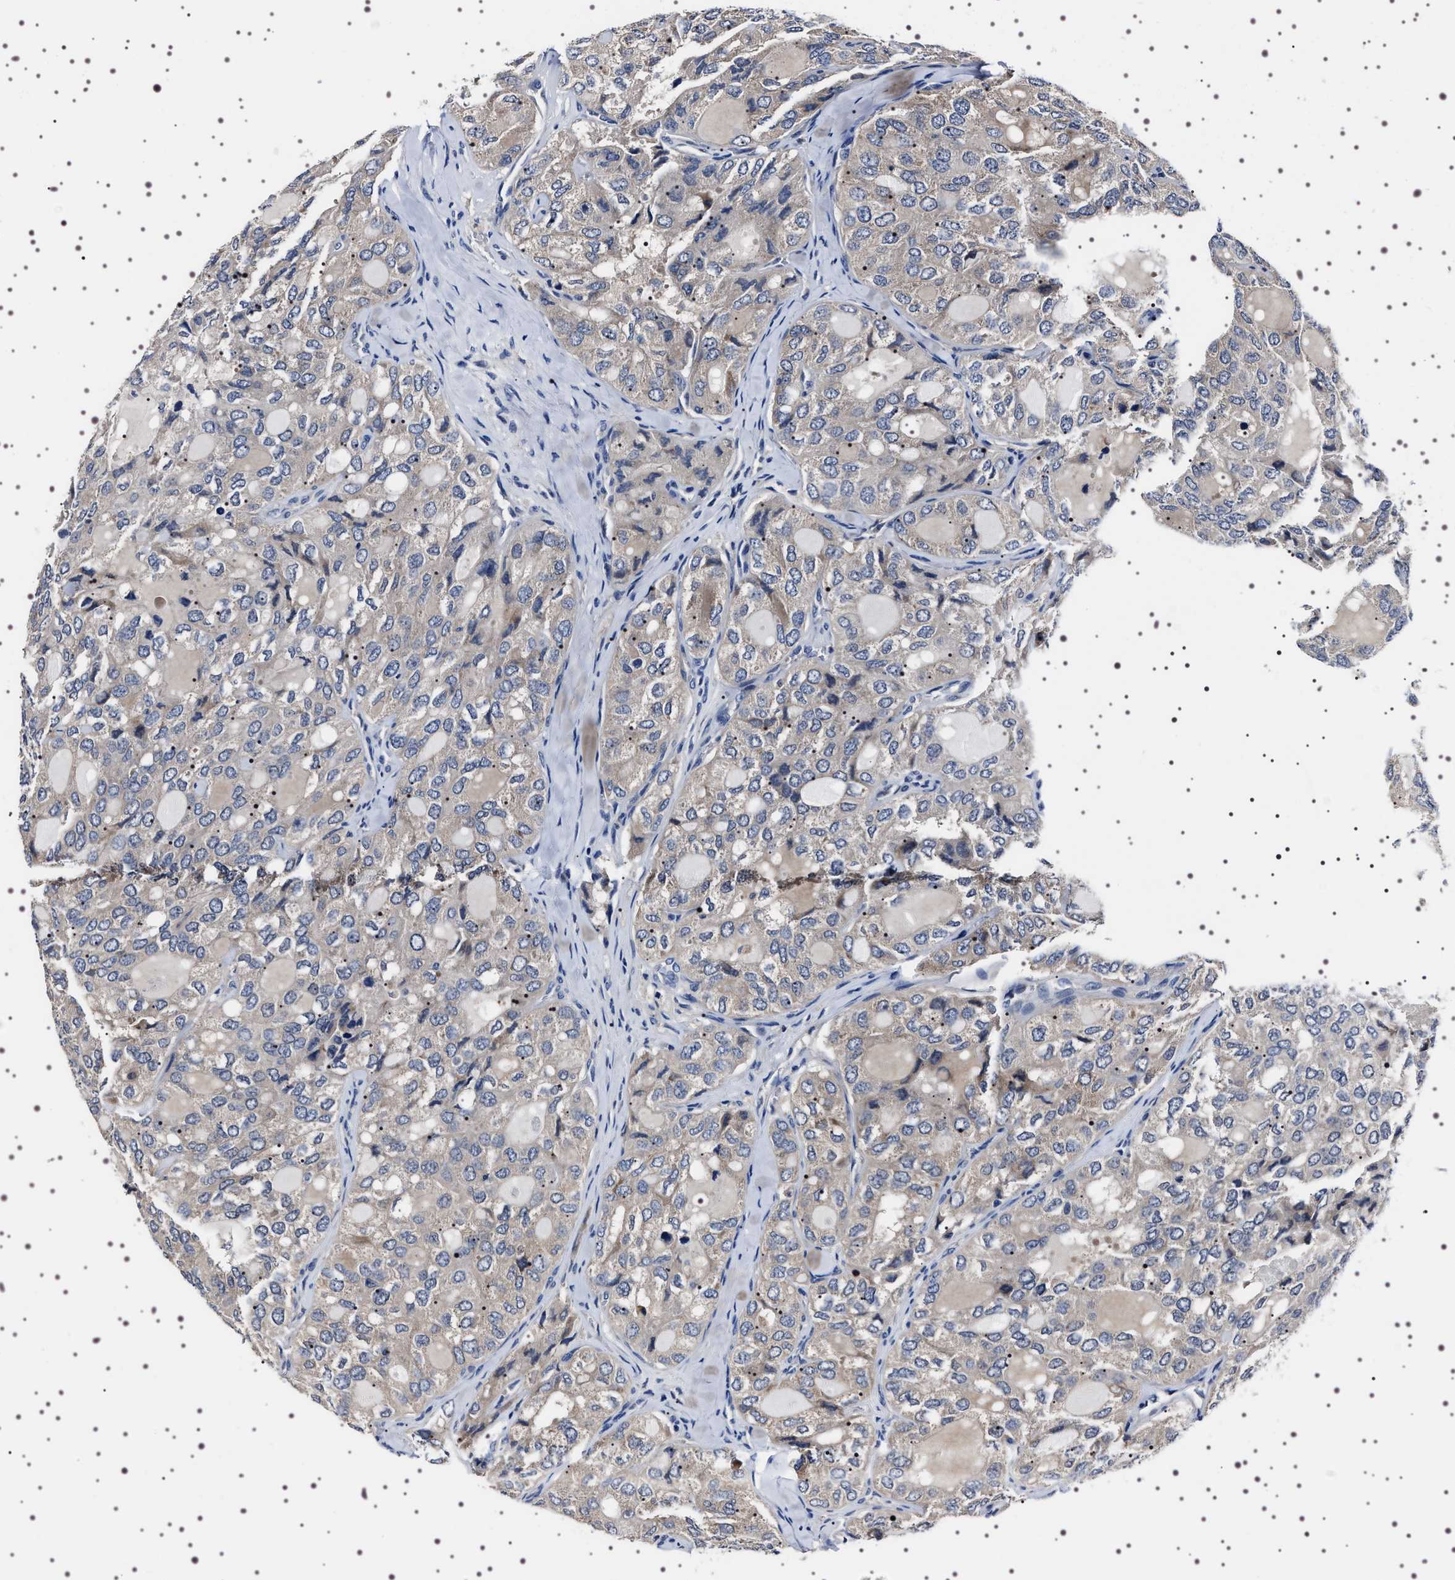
{"staining": {"intensity": "weak", "quantity": ">75%", "location": "cytoplasmic/membranous"}, "tissue": "thyroid cancer", "cell_type": "Tumor cells", "image_type": "cancer", "snomed": [{"axis": "morphology", "description": "Follicular adenoma carcinoma, NOS"}, {"axis": "topography", "description": "Thyroid gland"}], "caption": "DAB (3,3'-diaminobenzidine) immunohistochemical staining of human thyroid follicular adenoma carcinoma shows weak cytoplasmic/membranous protein positivity in approximately >75% of tumor cells.", "gene": "TARBP1", "patient": {"sex": "male", "age": 75}}